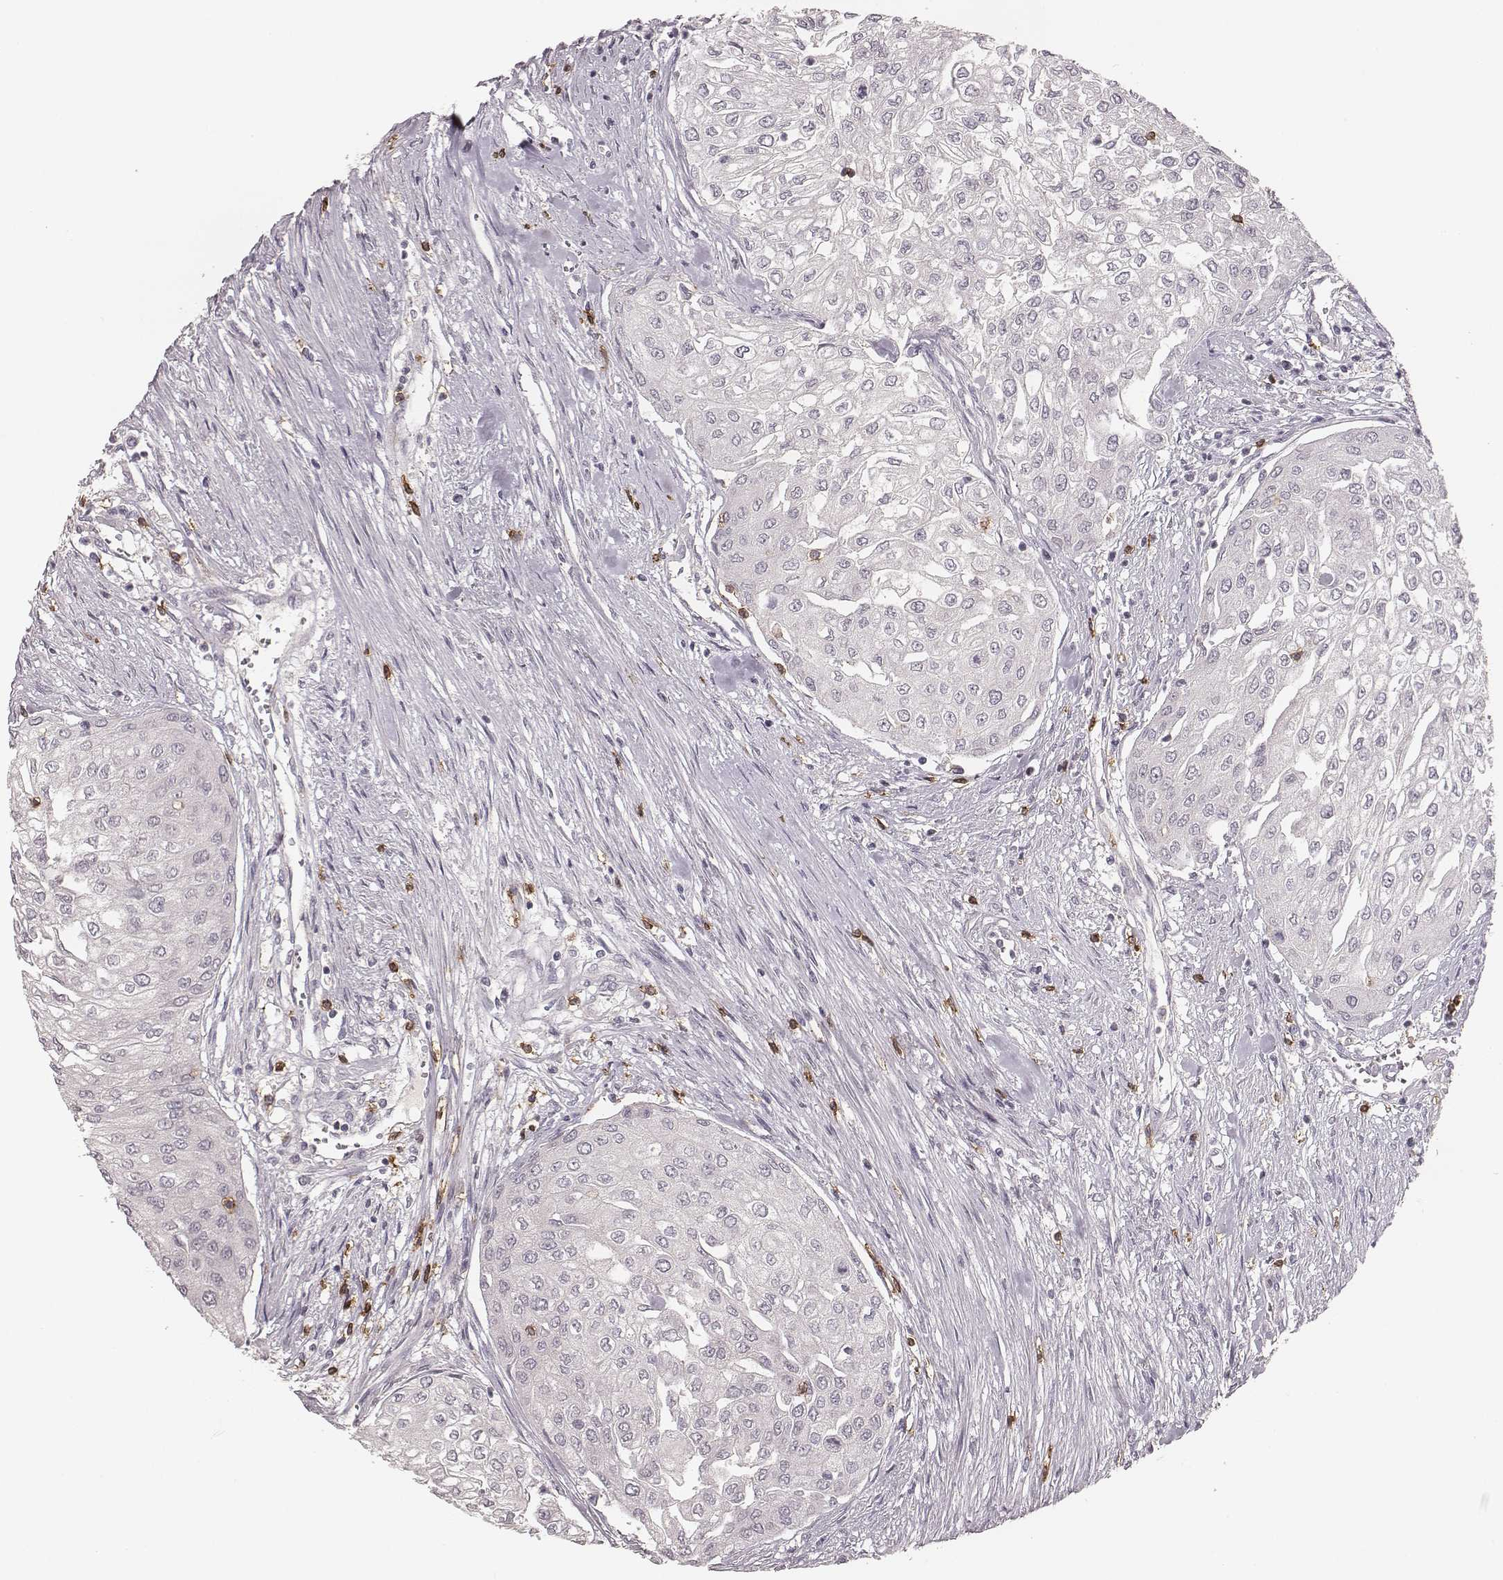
{"staining": {"intensity": "negative", "quantity": "none", "location": "none"}, "tissue": "urothelial cancer", "cell_type": "Tumor cells", "image_type": "cancer", "snomed": [{"axis": "morphology", "description": "Urothelial carcinoma, High grade"}, {"axis": "topography", "description": "Urinary bladder"}], "caption": "Immunohistochemistry (IHC) image of urothelial carcinoma (high-grade) stained for a protein (brown), which shows no expression in tumor cells. (Stains: DAB (3,3'-diaminobenzidine) immunohistochemistry with hematoxylin counter stain, Microscopy: brightfield microscopy at high magnification).", "gene": "CD8A", "patient": {"sex": "male", "age": 62}}